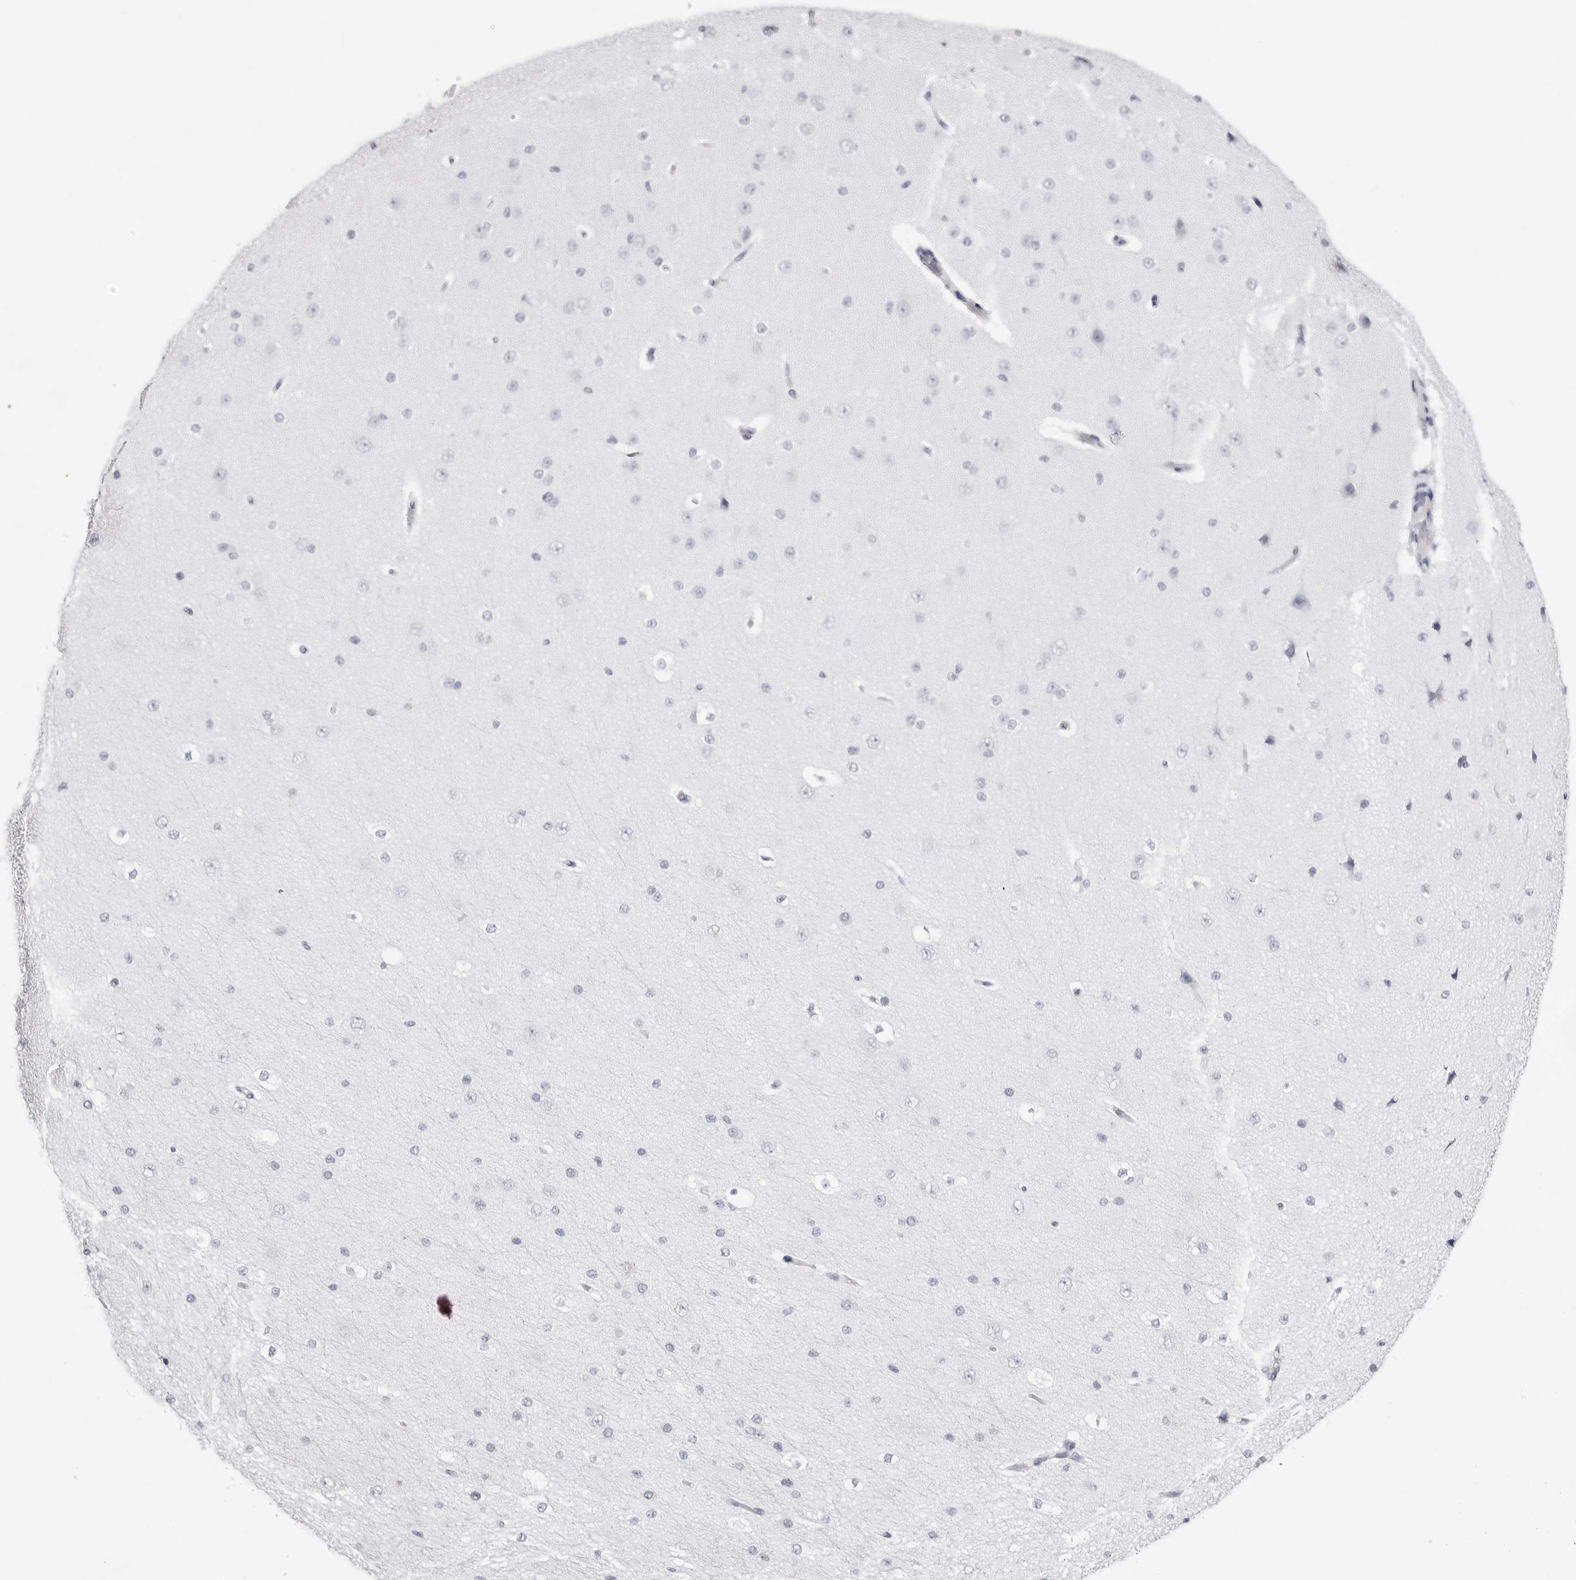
{"staining": {"intensity": "negative", "quantity": "none", "location": "none"}, "tissue": "cerebral cortex", "cell_type": "Endothelial cells", "image_type": "normal", "snomed": [{"axis": "morphology", "description": "Normal tissue, NOS"}, {"axis": "morphology", "description": "Developmental malformation"}, {"axis": "topography", "description": "Cerebral cortex"}], "caption": "Immunohistochemistry (IHC) histopathology image of unremarkable human cerebral cortex stained for a protein (brown), which exhibits no expression in endothelial cells. (DAB IHC, high magnification).", "gene": "TSSK1B", "patient": {"sex": "female", "age": 30}}